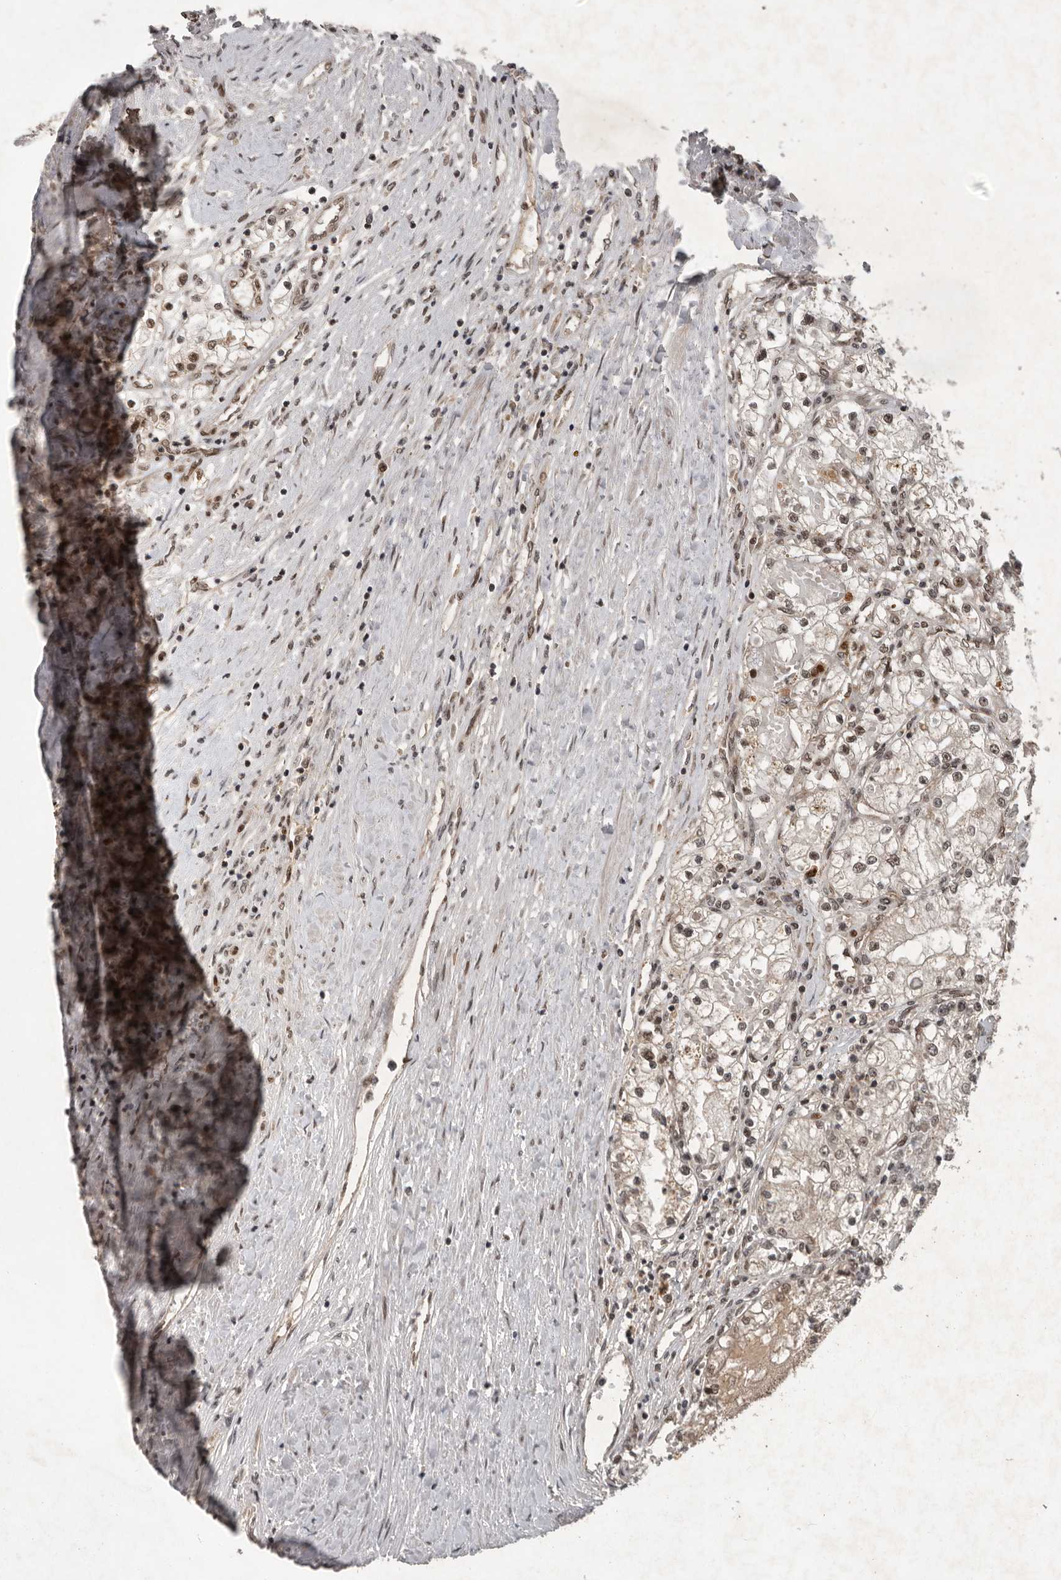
{"staining": {"intensity": "weak", "quantity": "25%-75%", "location": "nuclear"}, "tissue": "renal cancer", "cell_type": "Tumor cells", "image_type": "cancer", "snomed": [{"axis": "morphology", "description": "Normal tissue, NOS"}, {"axis": "morphology", "description": "Adenocarcinoma, NOS"}, {"axis": "topography", "description": "Kidney"}], "caption": "DAB (3,3'-diaminobenzidine) immunohistochemical staining of human renal cancer (adenocarcinoma) exhibits weak nuclear protein positivity in about 25%-75% of tumor cells.", "gene": "CDC27", "patient": {"sex": "male", "age": 68}}